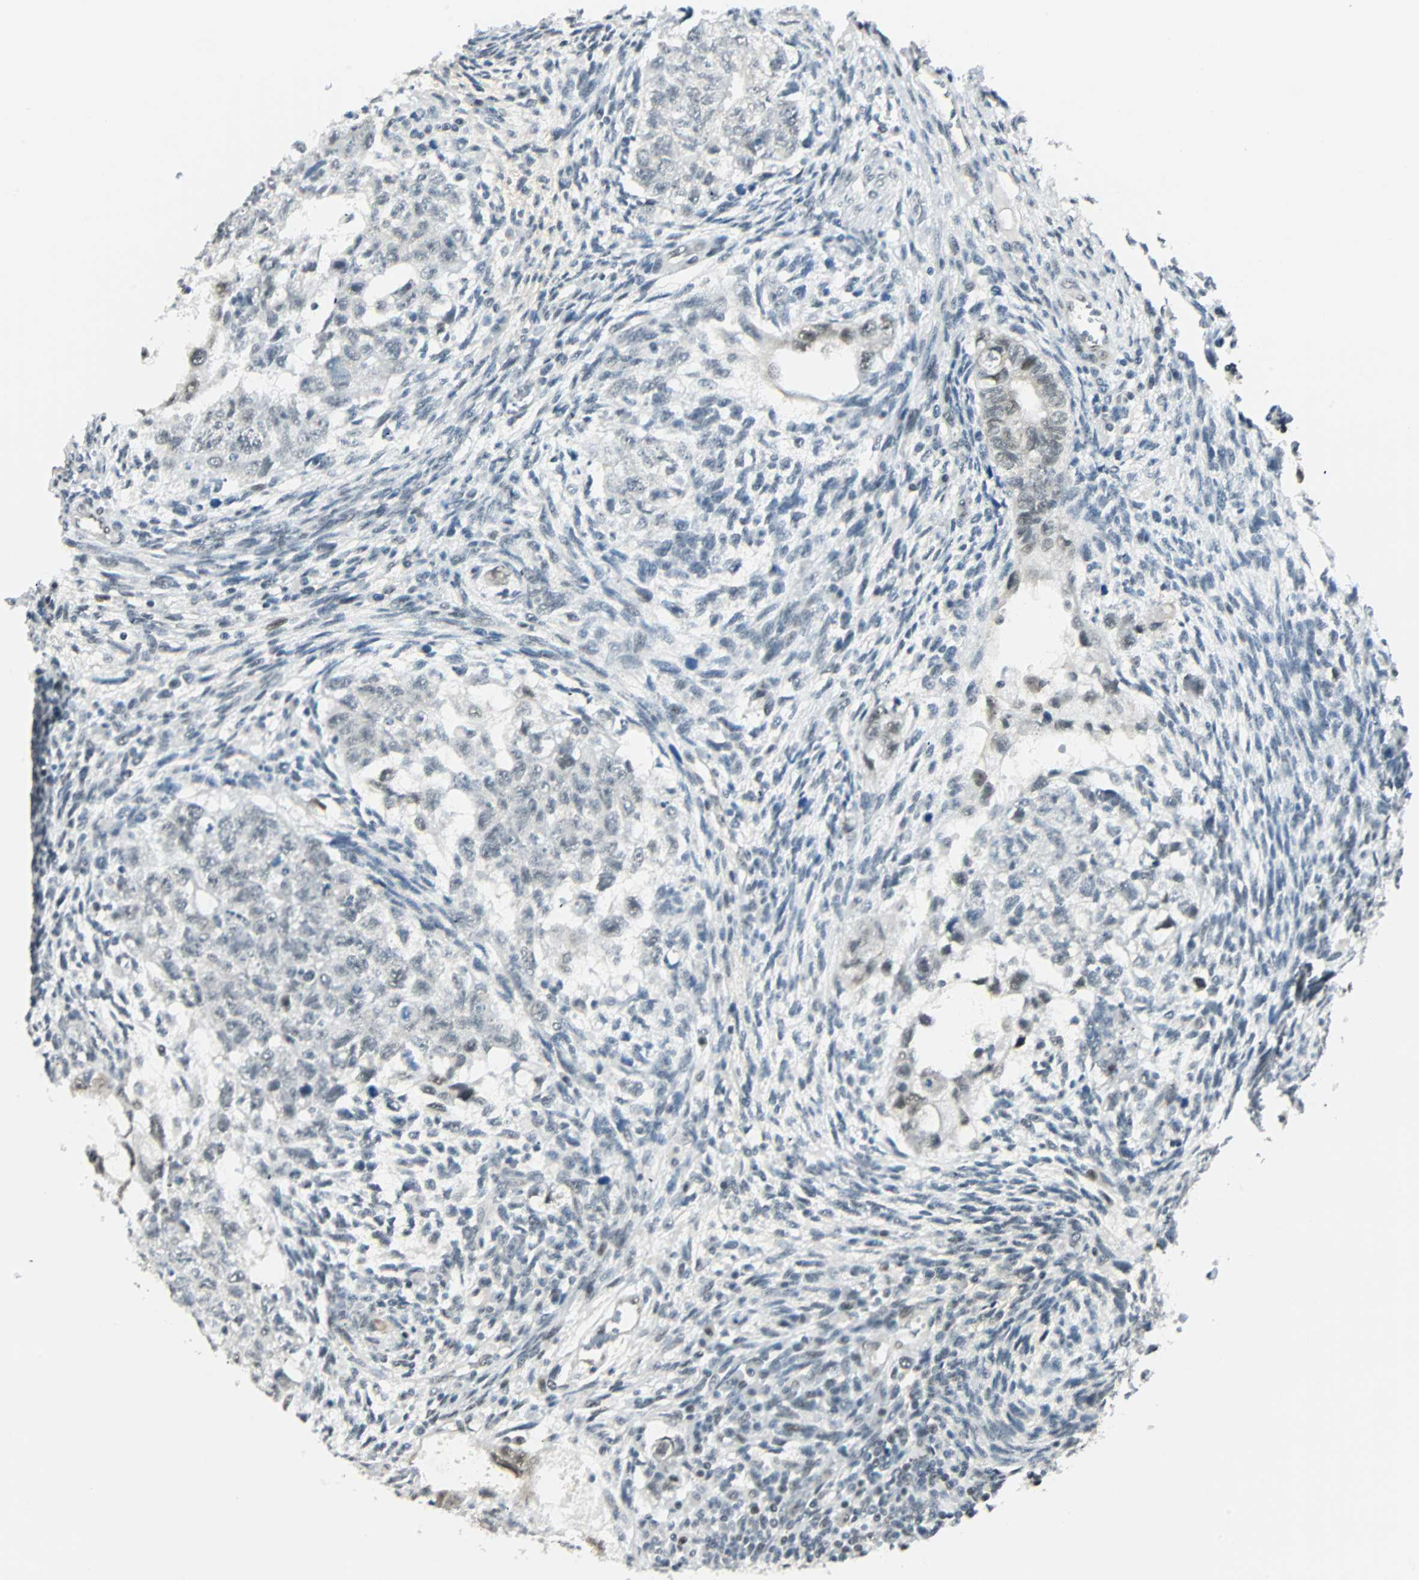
{"staining": {"intensity": "weak", "quantity": "<25%", "location": "nuclear"}, "tissue": "testis cancer", "cell_type": "Tumor cells", "image_type": "cancer", "snomed": [{"axis": "morphology", "description": "Normal tissue, NOS"}, {"axis": "morphology", "description": "Carcinoma, Embryonal, NOS"}, {"axis": "topography", "description": "Testis"}], "caption": "Testis cancer was stained to show a protein in brown. There is no significant expression in tumor cells. Brightfield microscopy of IHC stained with DAB (3,3'-diaminobenzidine) (brown) and hematoxylin (blue), captured at high magnification.", "gene": "NELFE", "patient": {"sex": "male", "age": 36}}